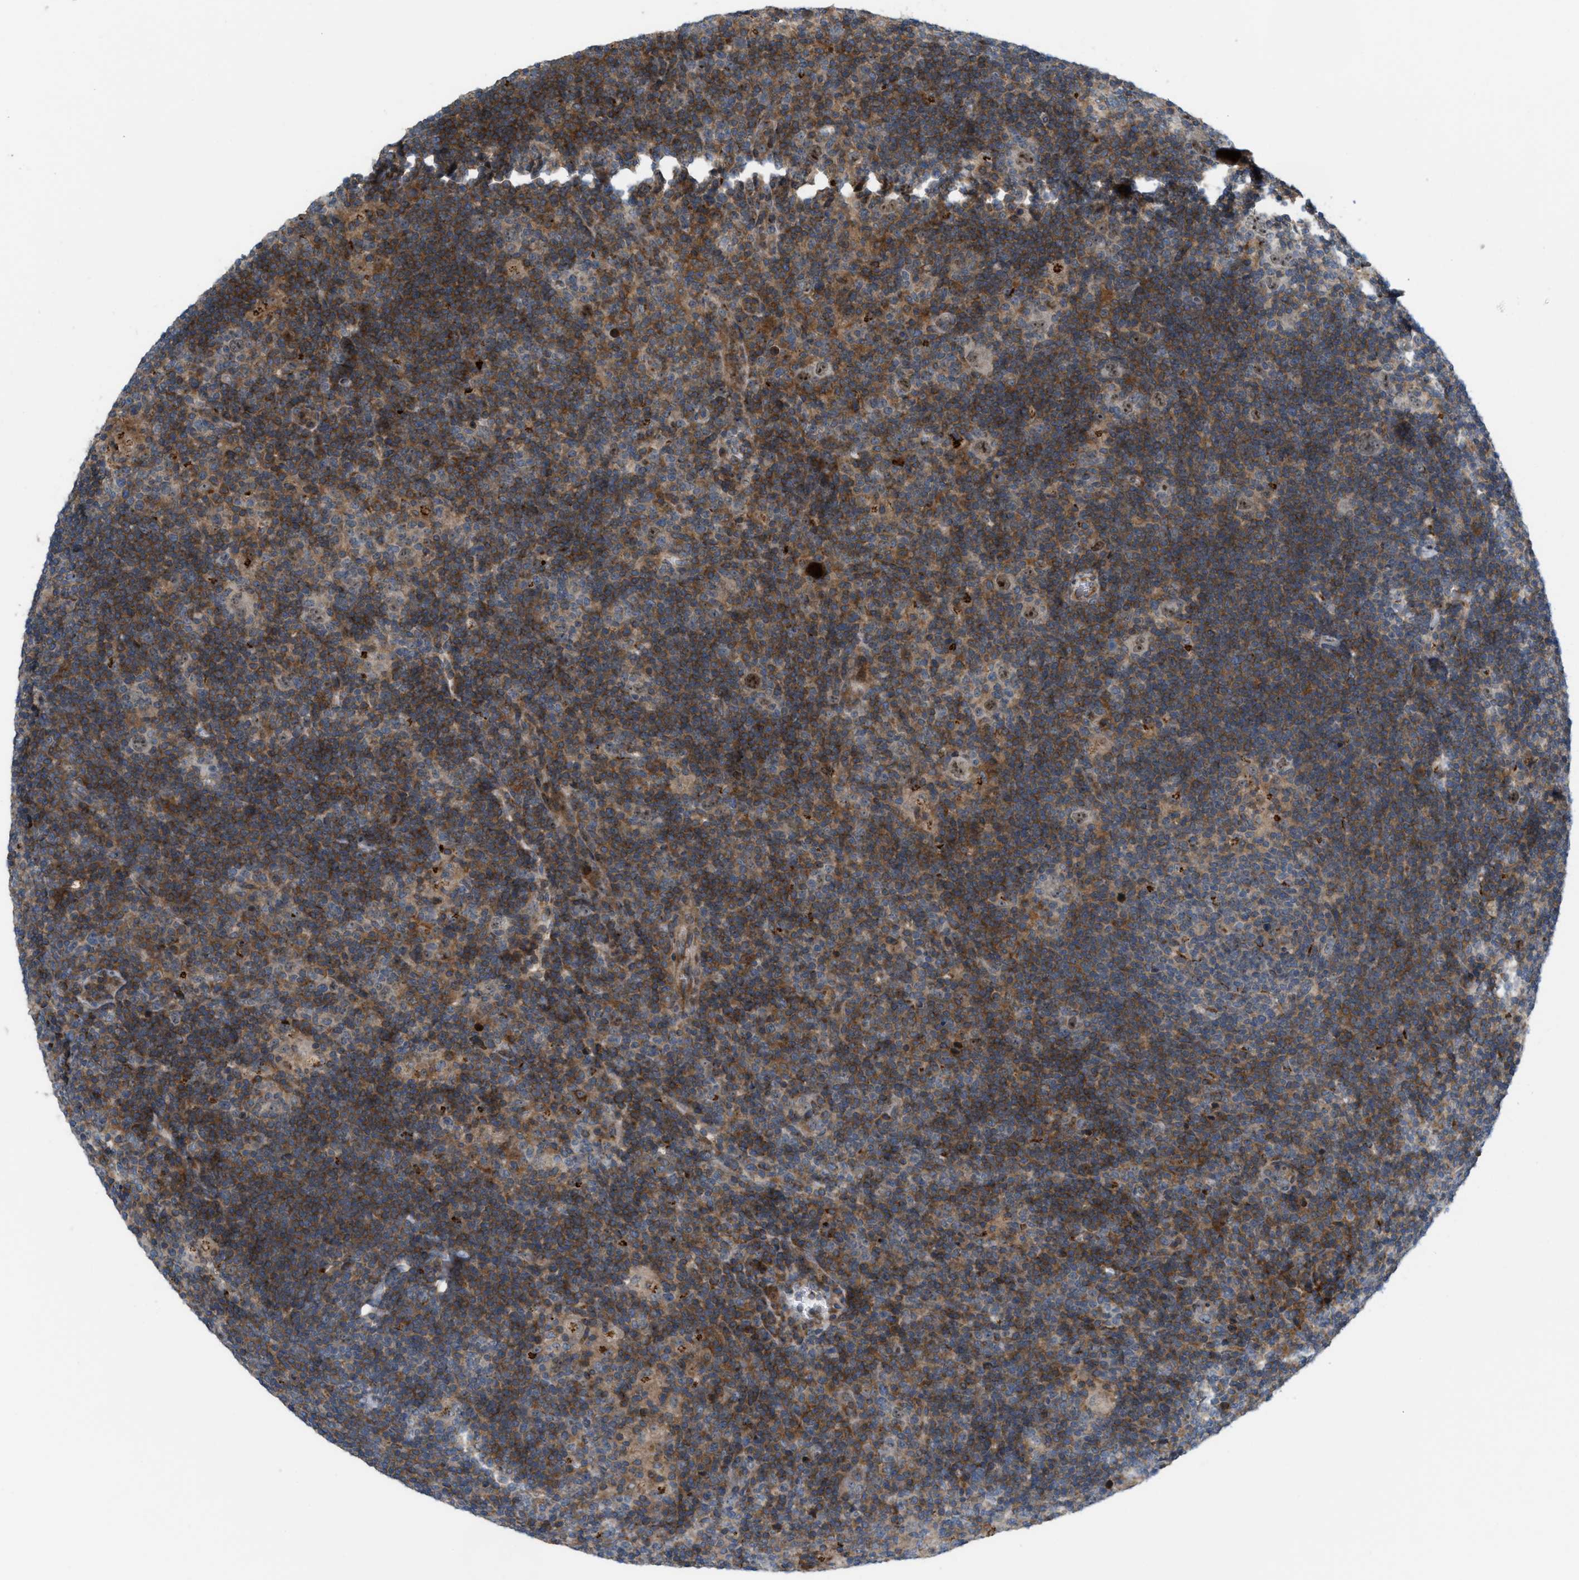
{"staining": {"intensity": "weak", "quantity": ">75%", "location": "cytoplasmic/membranous,nuclear"}, "tissue": "lymphoma", "cell_type": "Tumor cells", "image_type": "cancer", "snomed": [{"axis": "morphology", "description": "Hodgkin's disease, NOS"}, {"axis": "topography", "description": "Lymph node"}], "caption": "The micrograph exhibits staining of Hodgkin's disease, revealing weak cytoplasmic/membranous and nuclear protein positivity (brown color) within tumor cells. (Stains: DAB (3,3'-diaminobenzidine) in brown, nuclei in blue, Microscopy: brightfield microscopy at high magnification).", "gene": "DIPK1A", "patient": {"sex": "female", "age": 57}}